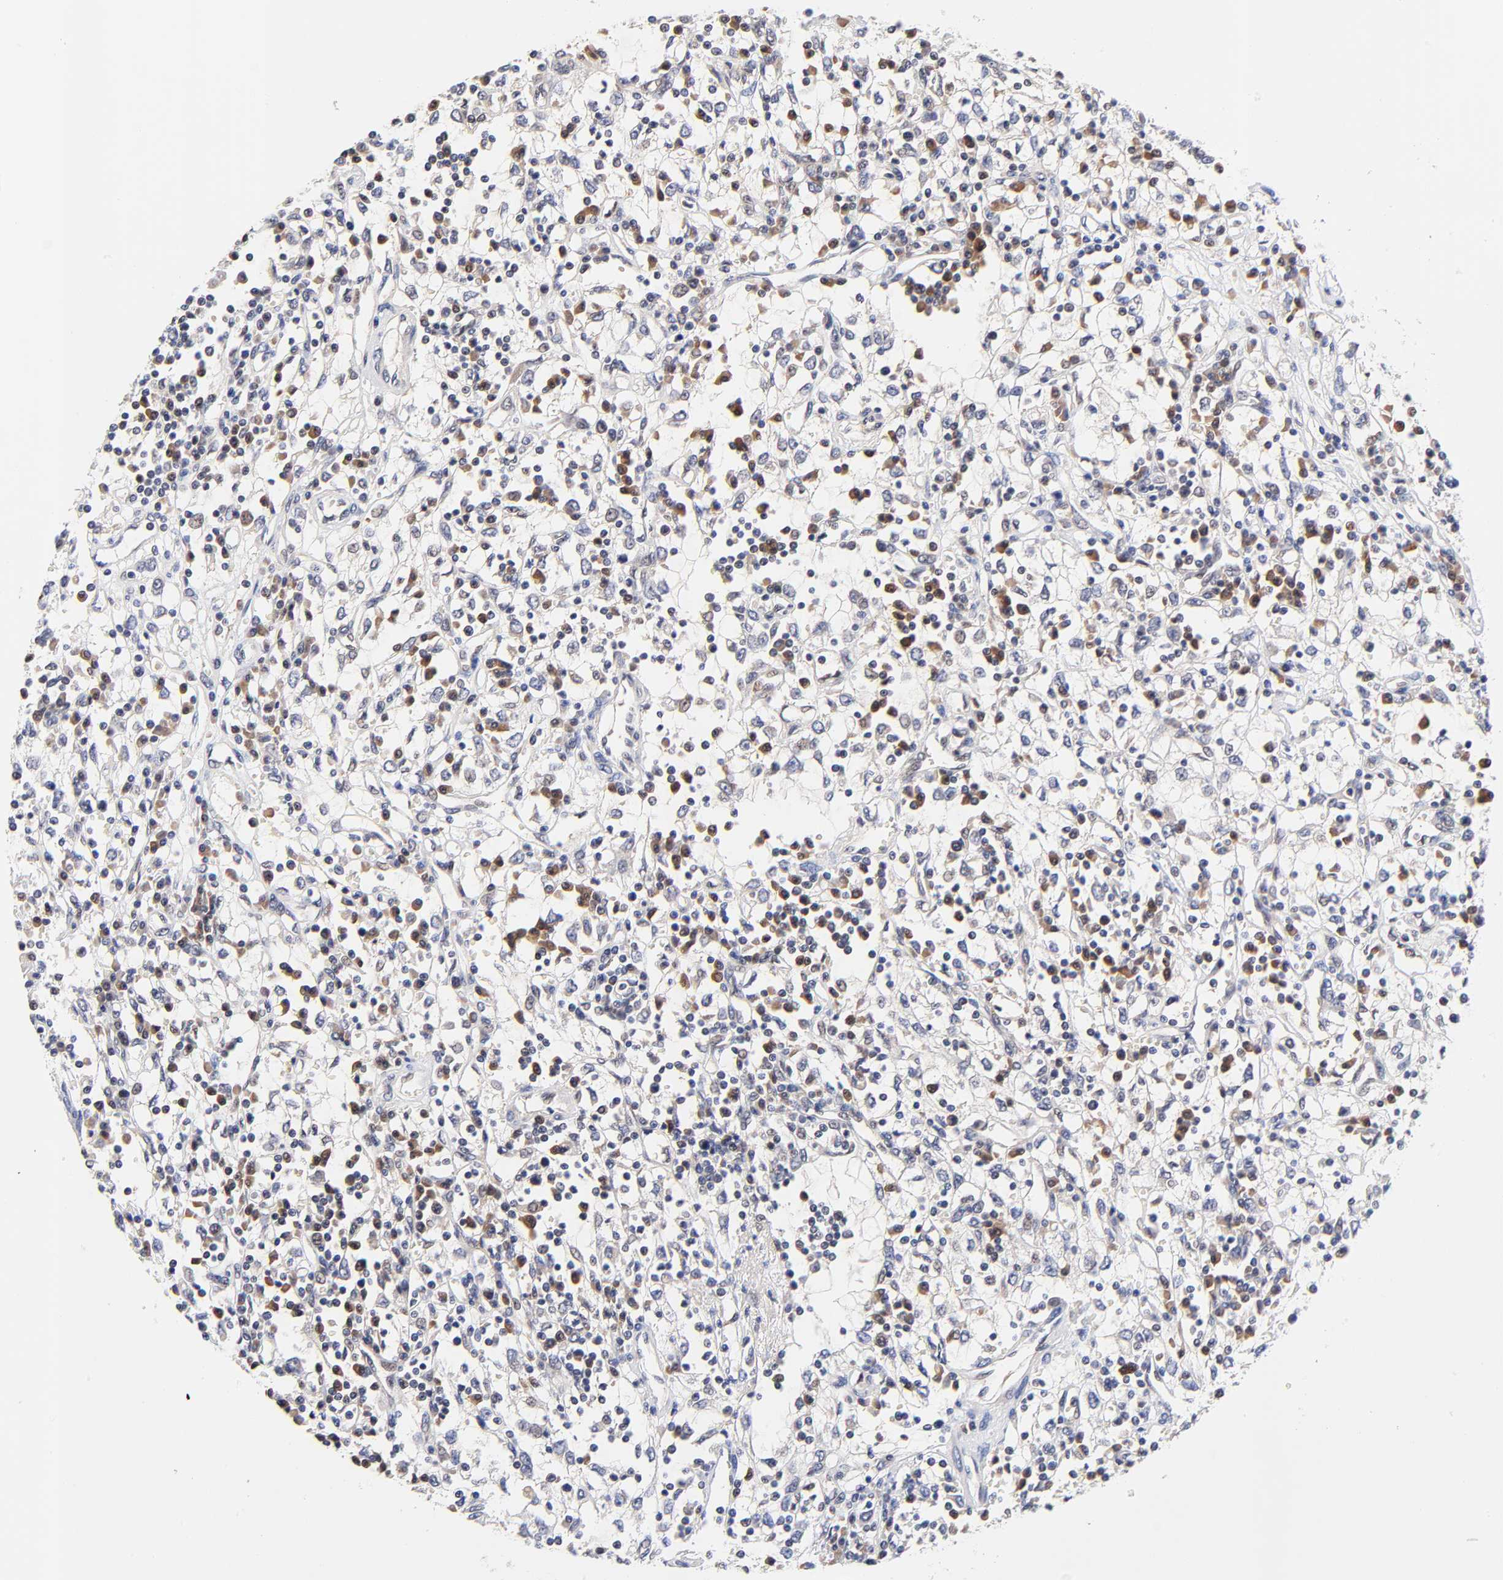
{"staining": {"intensity": "weak", "quantity": "<25%", "location": "cytoplasmic/membranous"}, "tissue": "renal cancer", "cell_type": "Tumor cells", "image_type": "cancer", "snomed": [{"axis": "morphology", "description": "Adenocarcinoma, NOS"}, {"axis": "topography", "description": "Kidney"}], "caption": "There is no significant staining in tumor cells of adenocarcinoma (renal).", "gene": "TXNL1", "patient": {"sex": "male", "age": 82}}